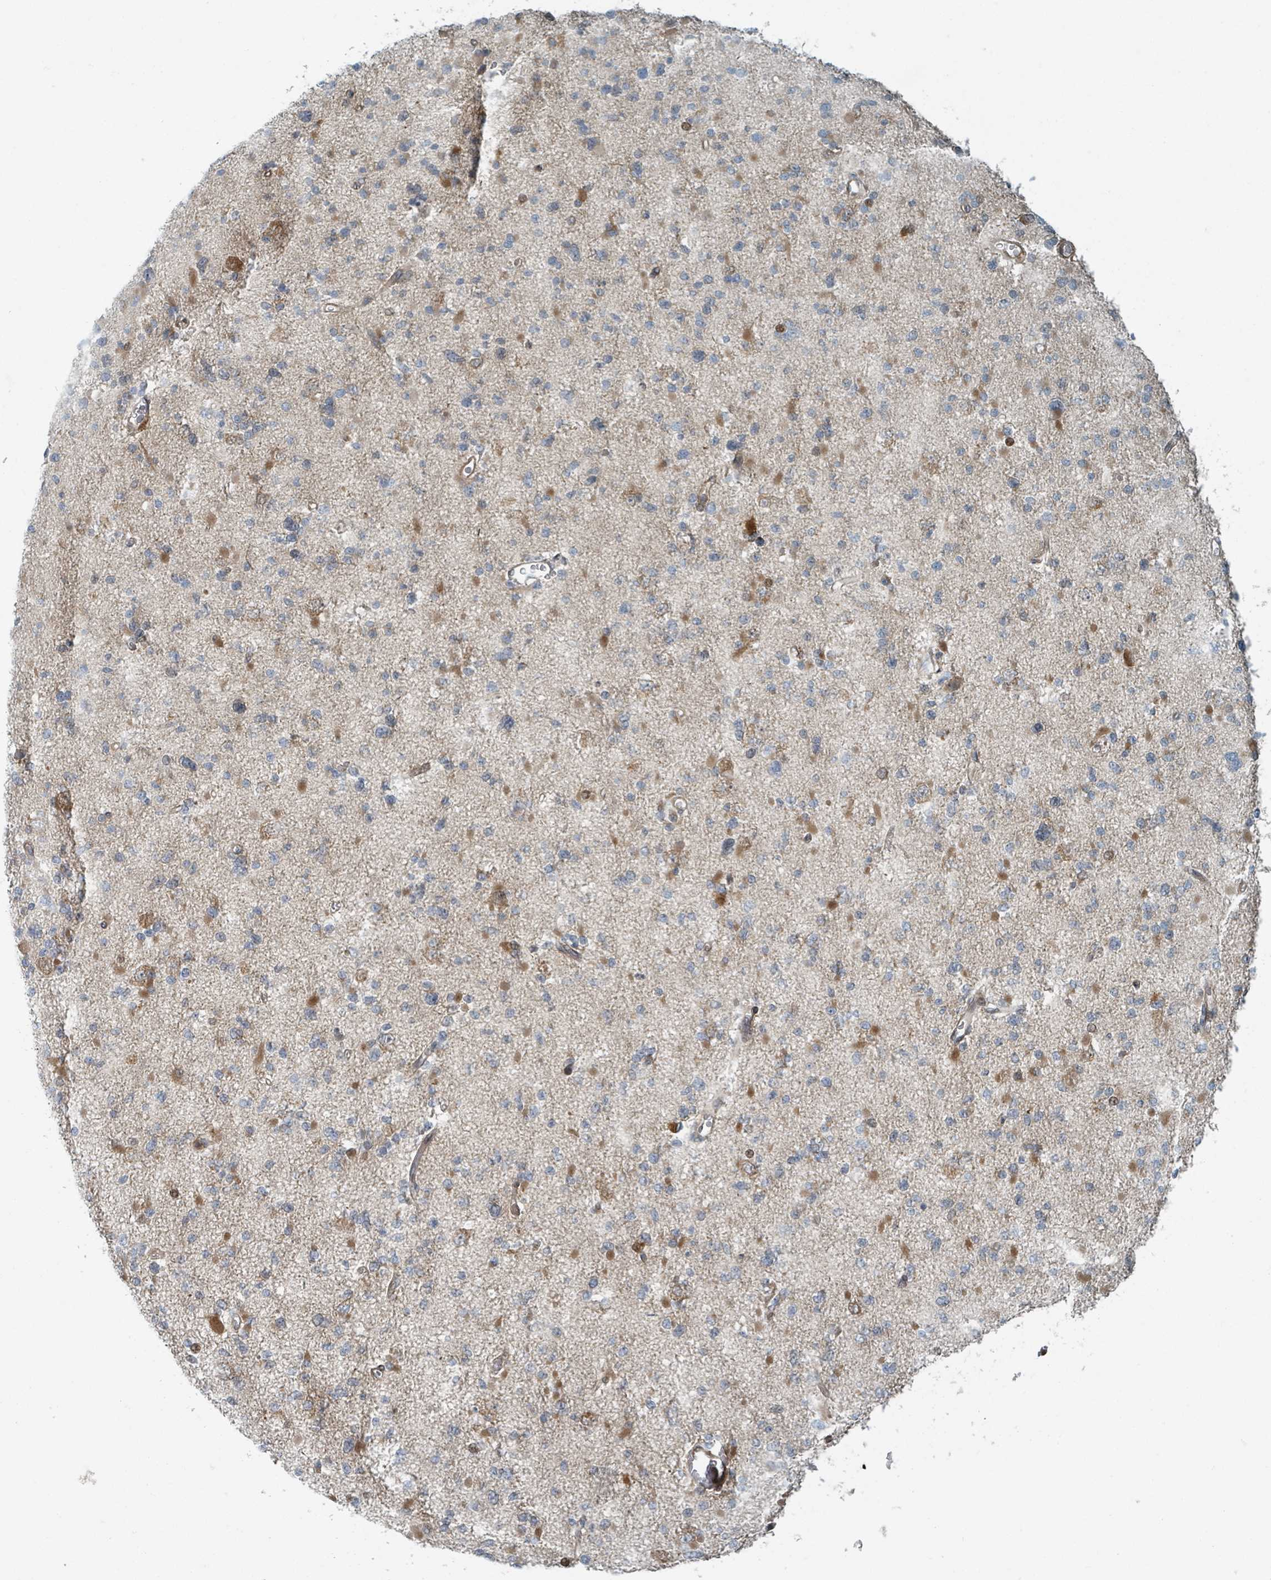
{"staining": {"intensity": "moderate", "quantity": "<25%", "location": "cytoplasmic/membranous"}, "tissue": "glioma", "cell_type": "Tumor cells", "image_type": "cancer", "snomed": [{"axis": "morphology", "description": "Glioma, malignant, Low grade"}, {"axis": "topography", "description": "Brain"}], "caption": "Protein expression analysis of malignant low-grade glioma exhibits moderate cytoplasmic/membranous positivity in about <25% of tumor cells. (Brightfield microscopy of DAB IHC at high magnification).", "gene": "RHPN2", "patient": {"sex": "female", "age": 22}}